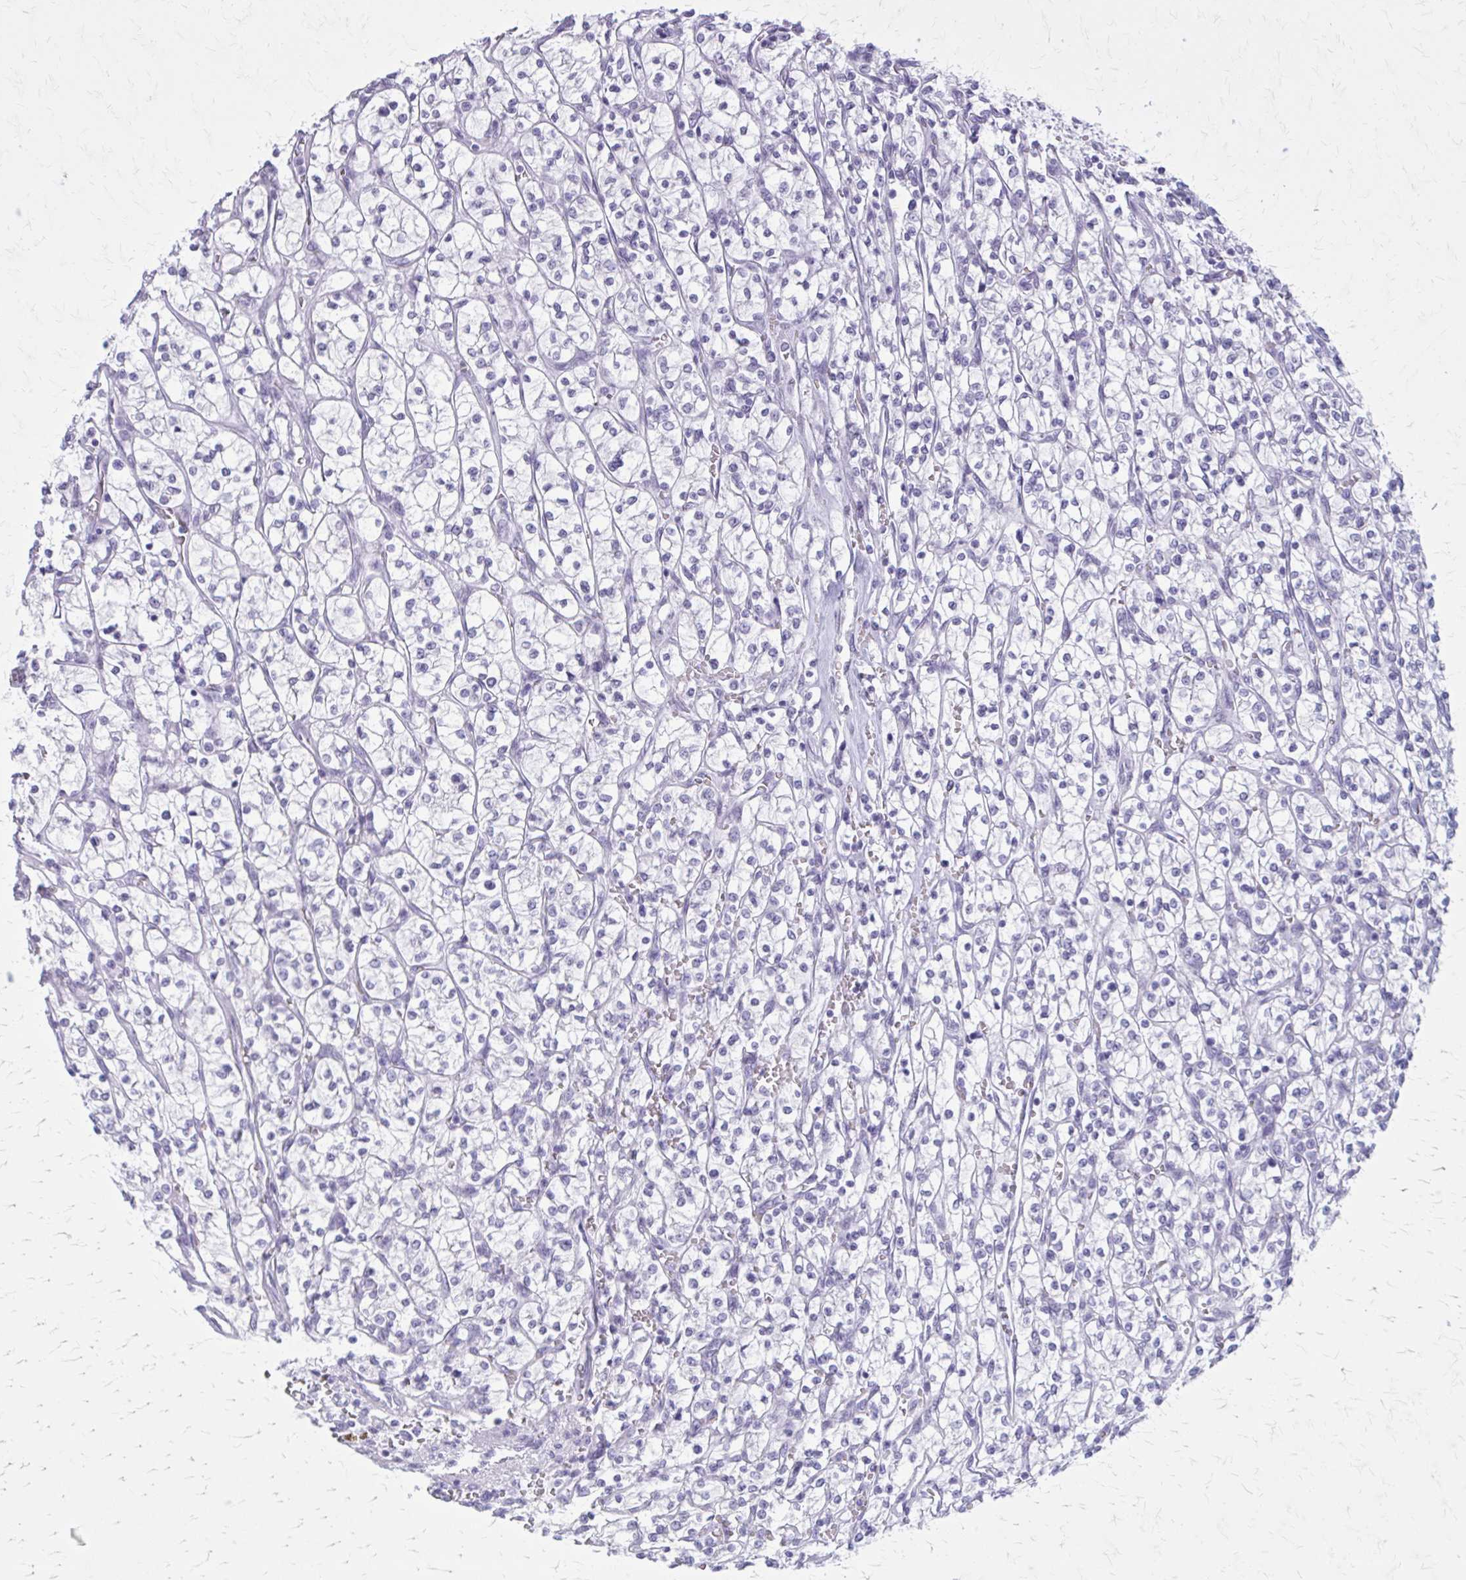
{"staining": {"intensity": "negative", "quantity": "none", "location": "none"}, "tissue": "renal cancer", "cell_type": "Tumor cells", "image_type": "cancer", "snomed": [{"axis": "morphology", "description": "Adenocarcinoma, NOS"}, {"axis": "topography", "description": "Kidney"}], "caption": "Tumor cells are negative for protein expression in human renal cancer.", "gene": "GAD1", "patient": {"sex": "female", "age": 64}}